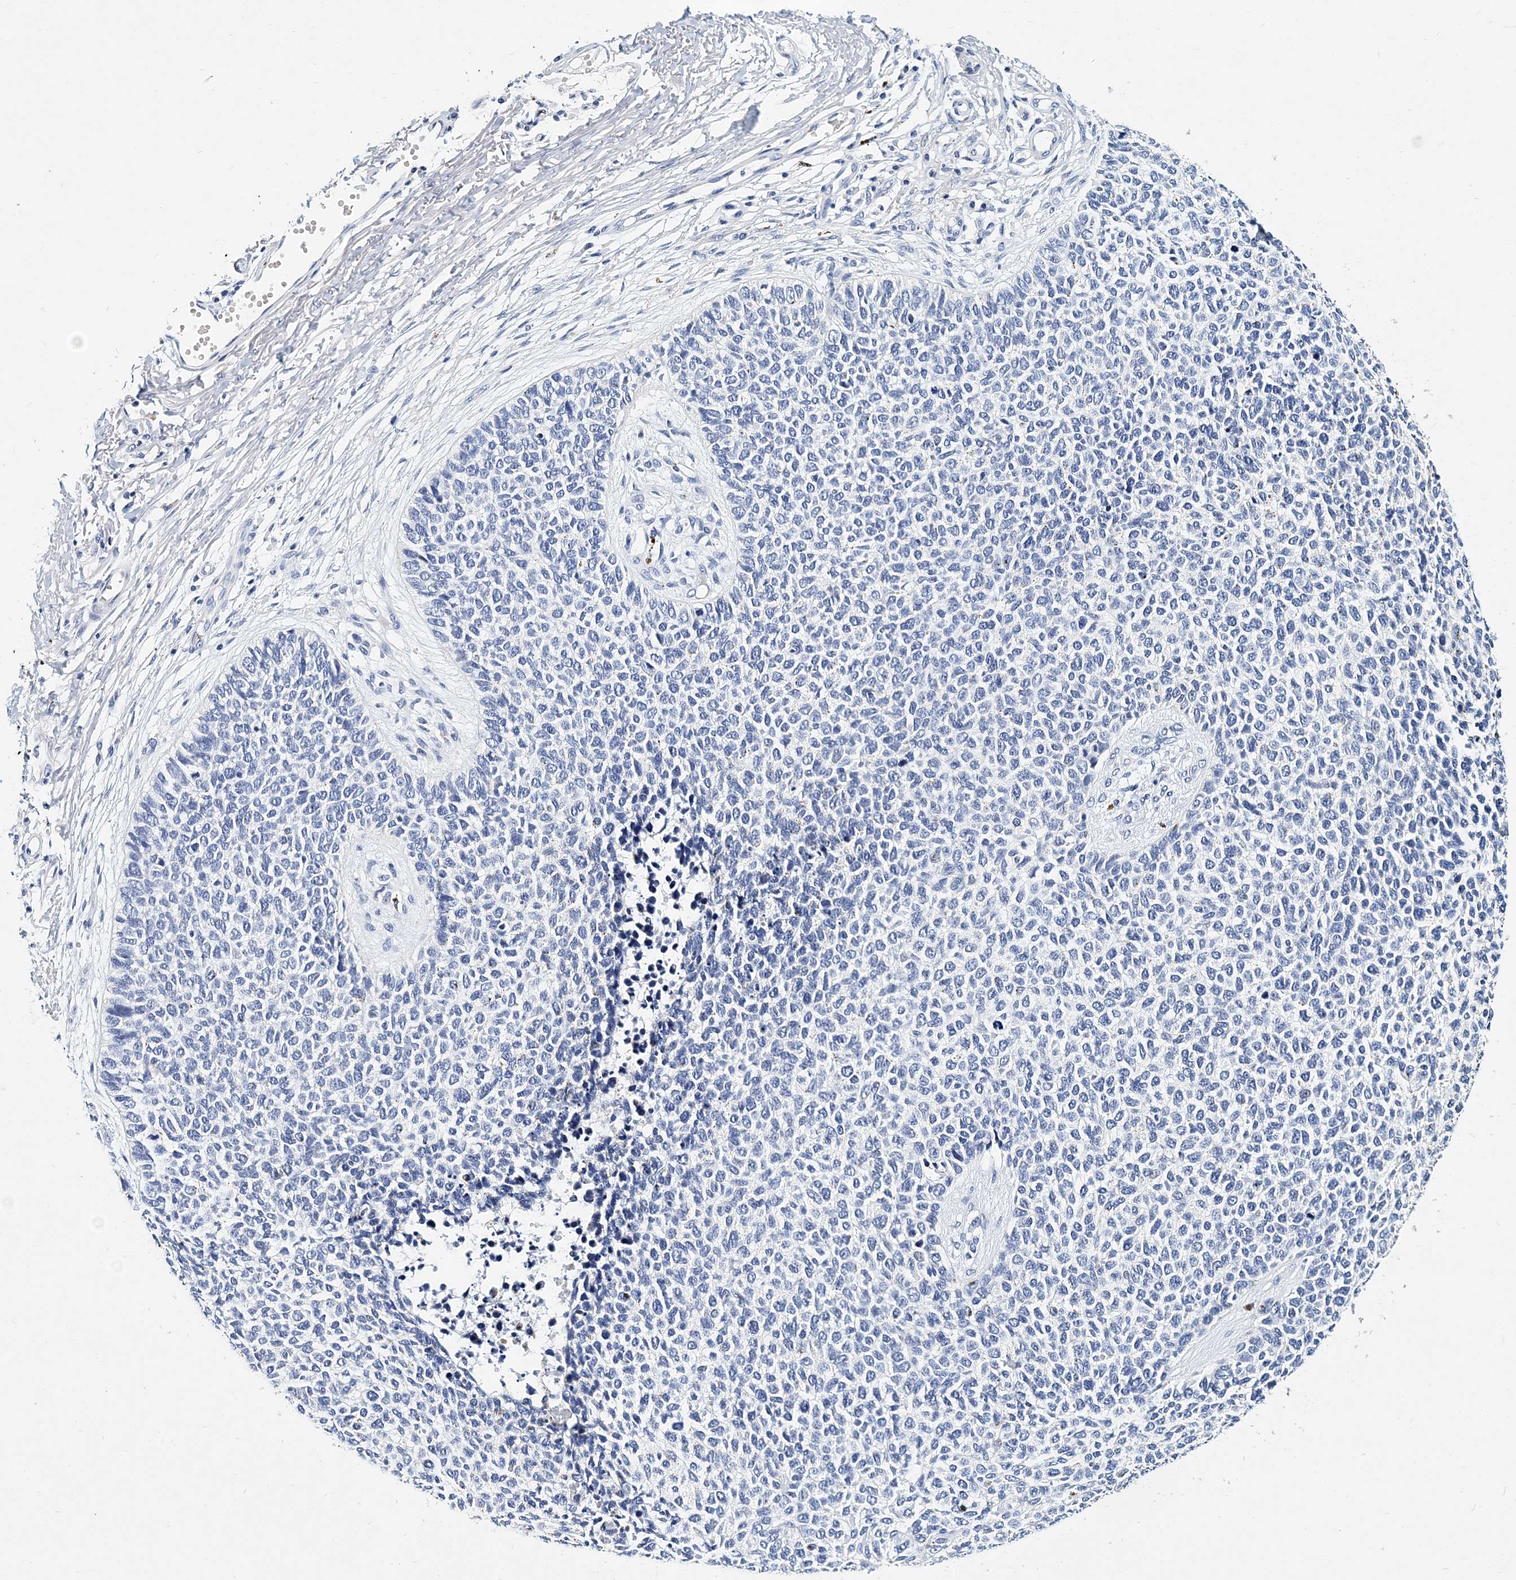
{"staining": {"intensity": "negative", "quantity": "none", "location": "none"}, "tissue": "skin cancer", "cell_type": "Tumor cells", "image_type": "cancer", "snomed": [{"axis": "morphology", "description": "Basal cell carcinoma"}, {"axis": "topography", "description": "Skin"}], "caption": "A micrograph of human skin cancer is negative for staining in tumor cells.", "gene": "ITGA2B", "patient": {"sex": "female", "age": 84}}